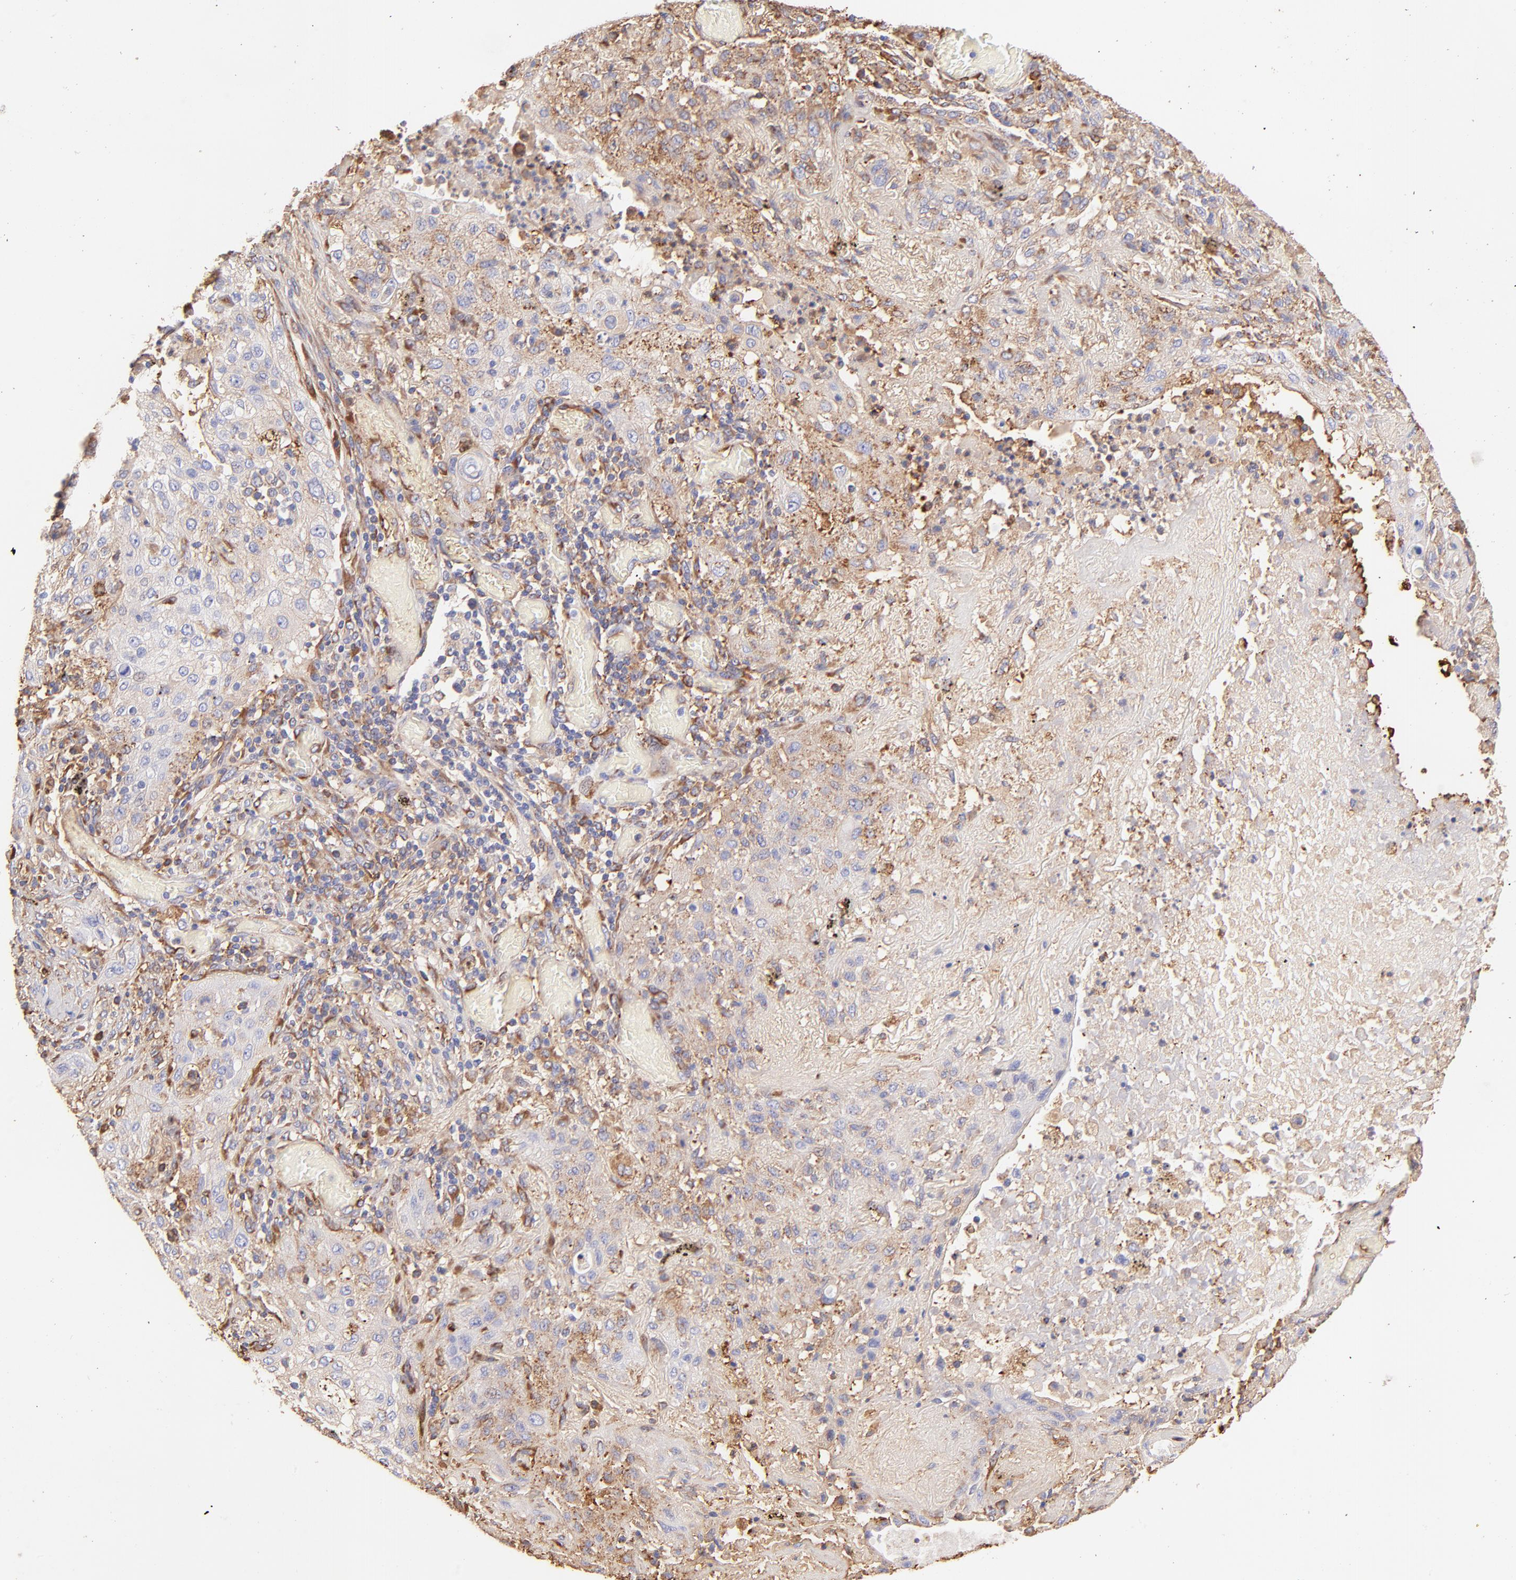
{"staining": {"intensity": "weak", "quantity": "<25%", "location": "cytoplasmic/membranous"}, "tissue": "lung cancer", "cell_type": "Tumor cells", "image_type": "cancer", "snomed": [{"axis": "morphology", "description": "Squamous cell carcinoma, NOS"}, {"axis": "topography", "description": "Lung"}], "caption": "Tumor cells are negative for brown protein staining in lung cancer.", "gene": "BGN", "patient": {"sex": "female", "age": 47}}